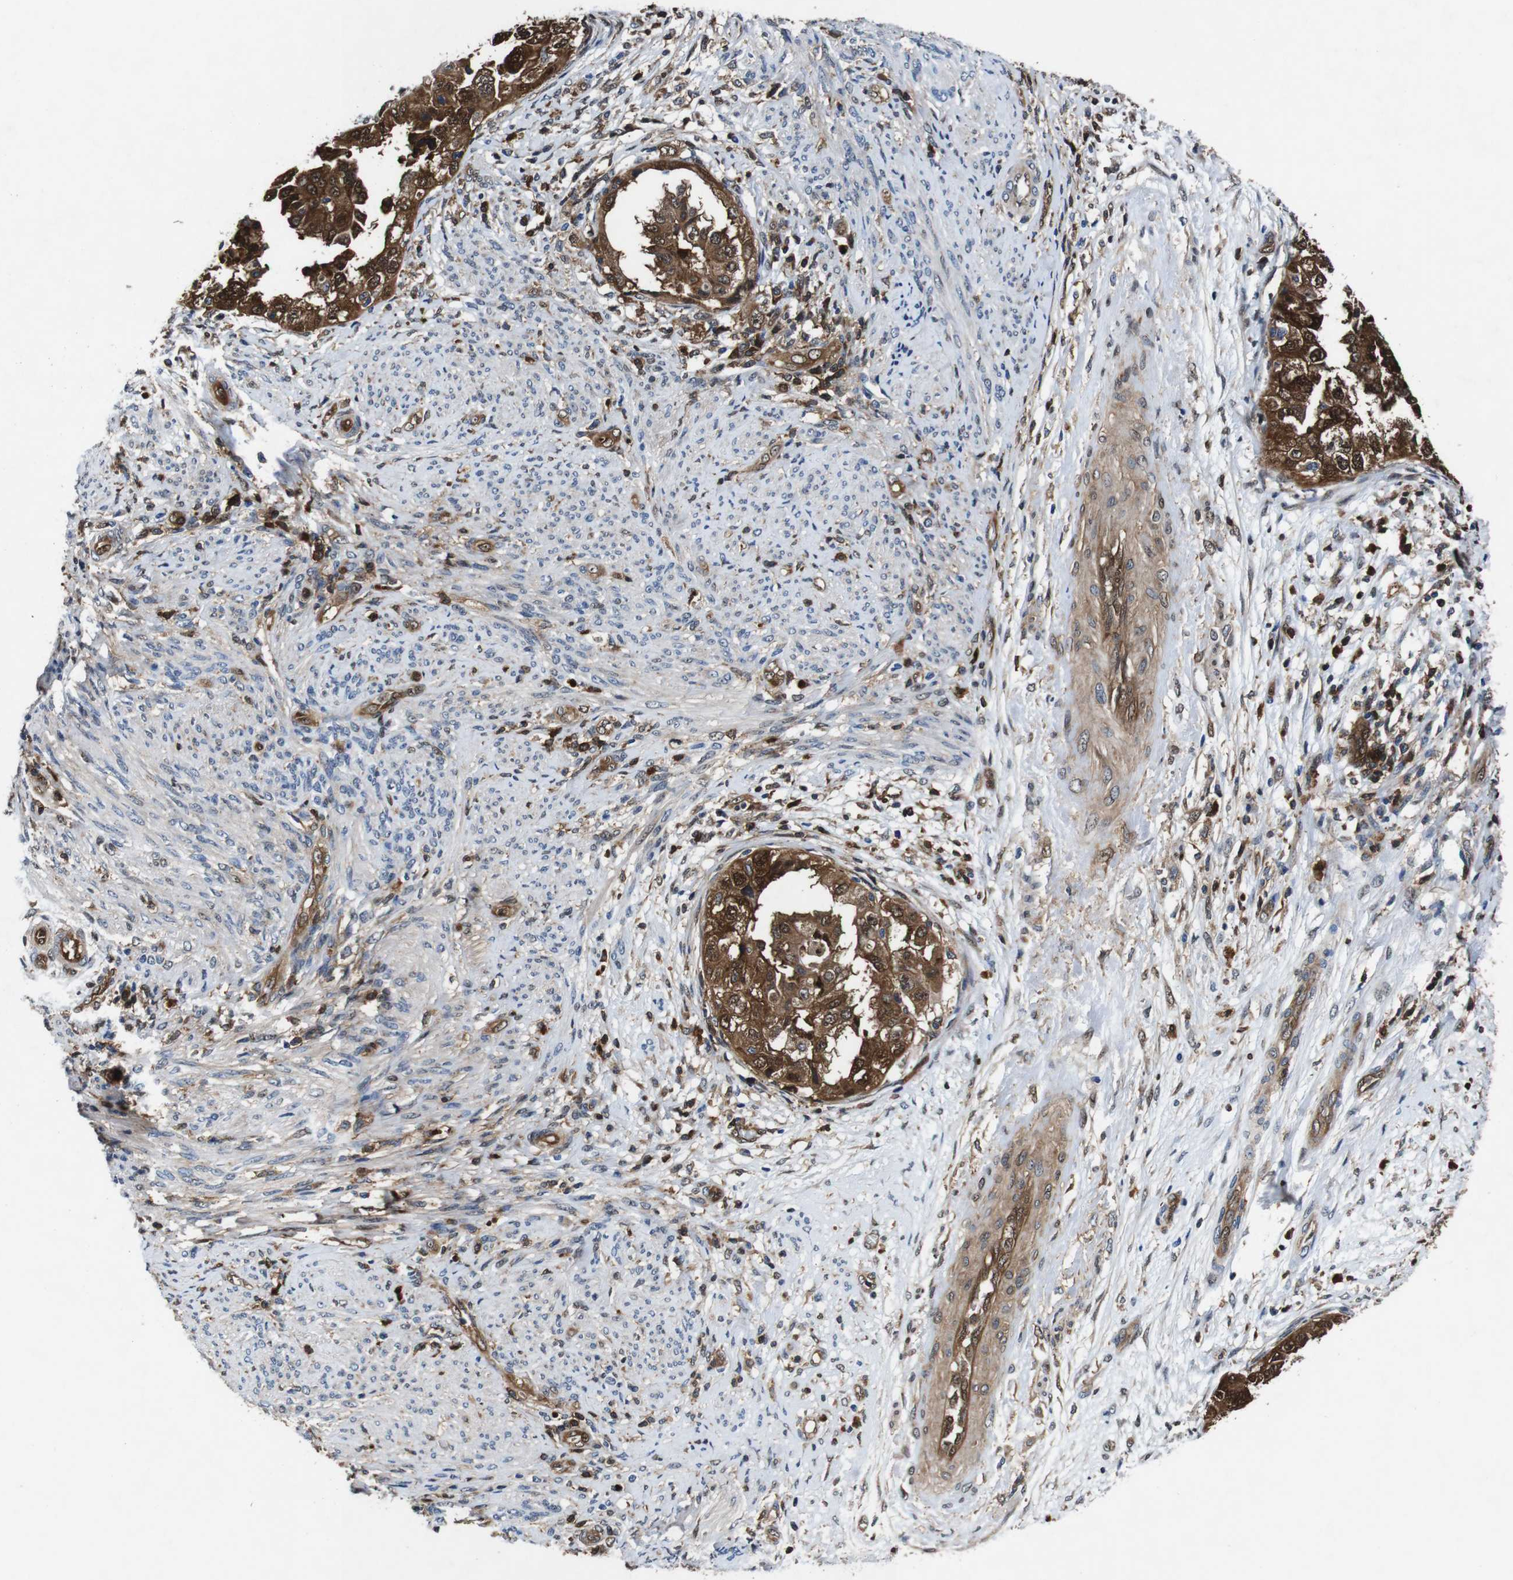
{"staining": {"intensity": "strong", "quantity": ">75%", "location": "cytoplasmic/membranous,nuclear"}, "tissue": "endometrial cancer", "cell_type": "Tumor cells", "image_type": "cancer", "snomed": [{"axis": "morphology", "description": "Adenocarcinoma, NOS"}, {"axis": "topography", "description": "Endometrium"}], "caption": "Protein staining of endometrial adenocarcinoma tissue demonstrates strong cytoplasmic/membranous and nuclear expression in approximately >75% of tumor cells.", "gene": "ANXA1", "patient": {"sex": "female", "age": 85}}